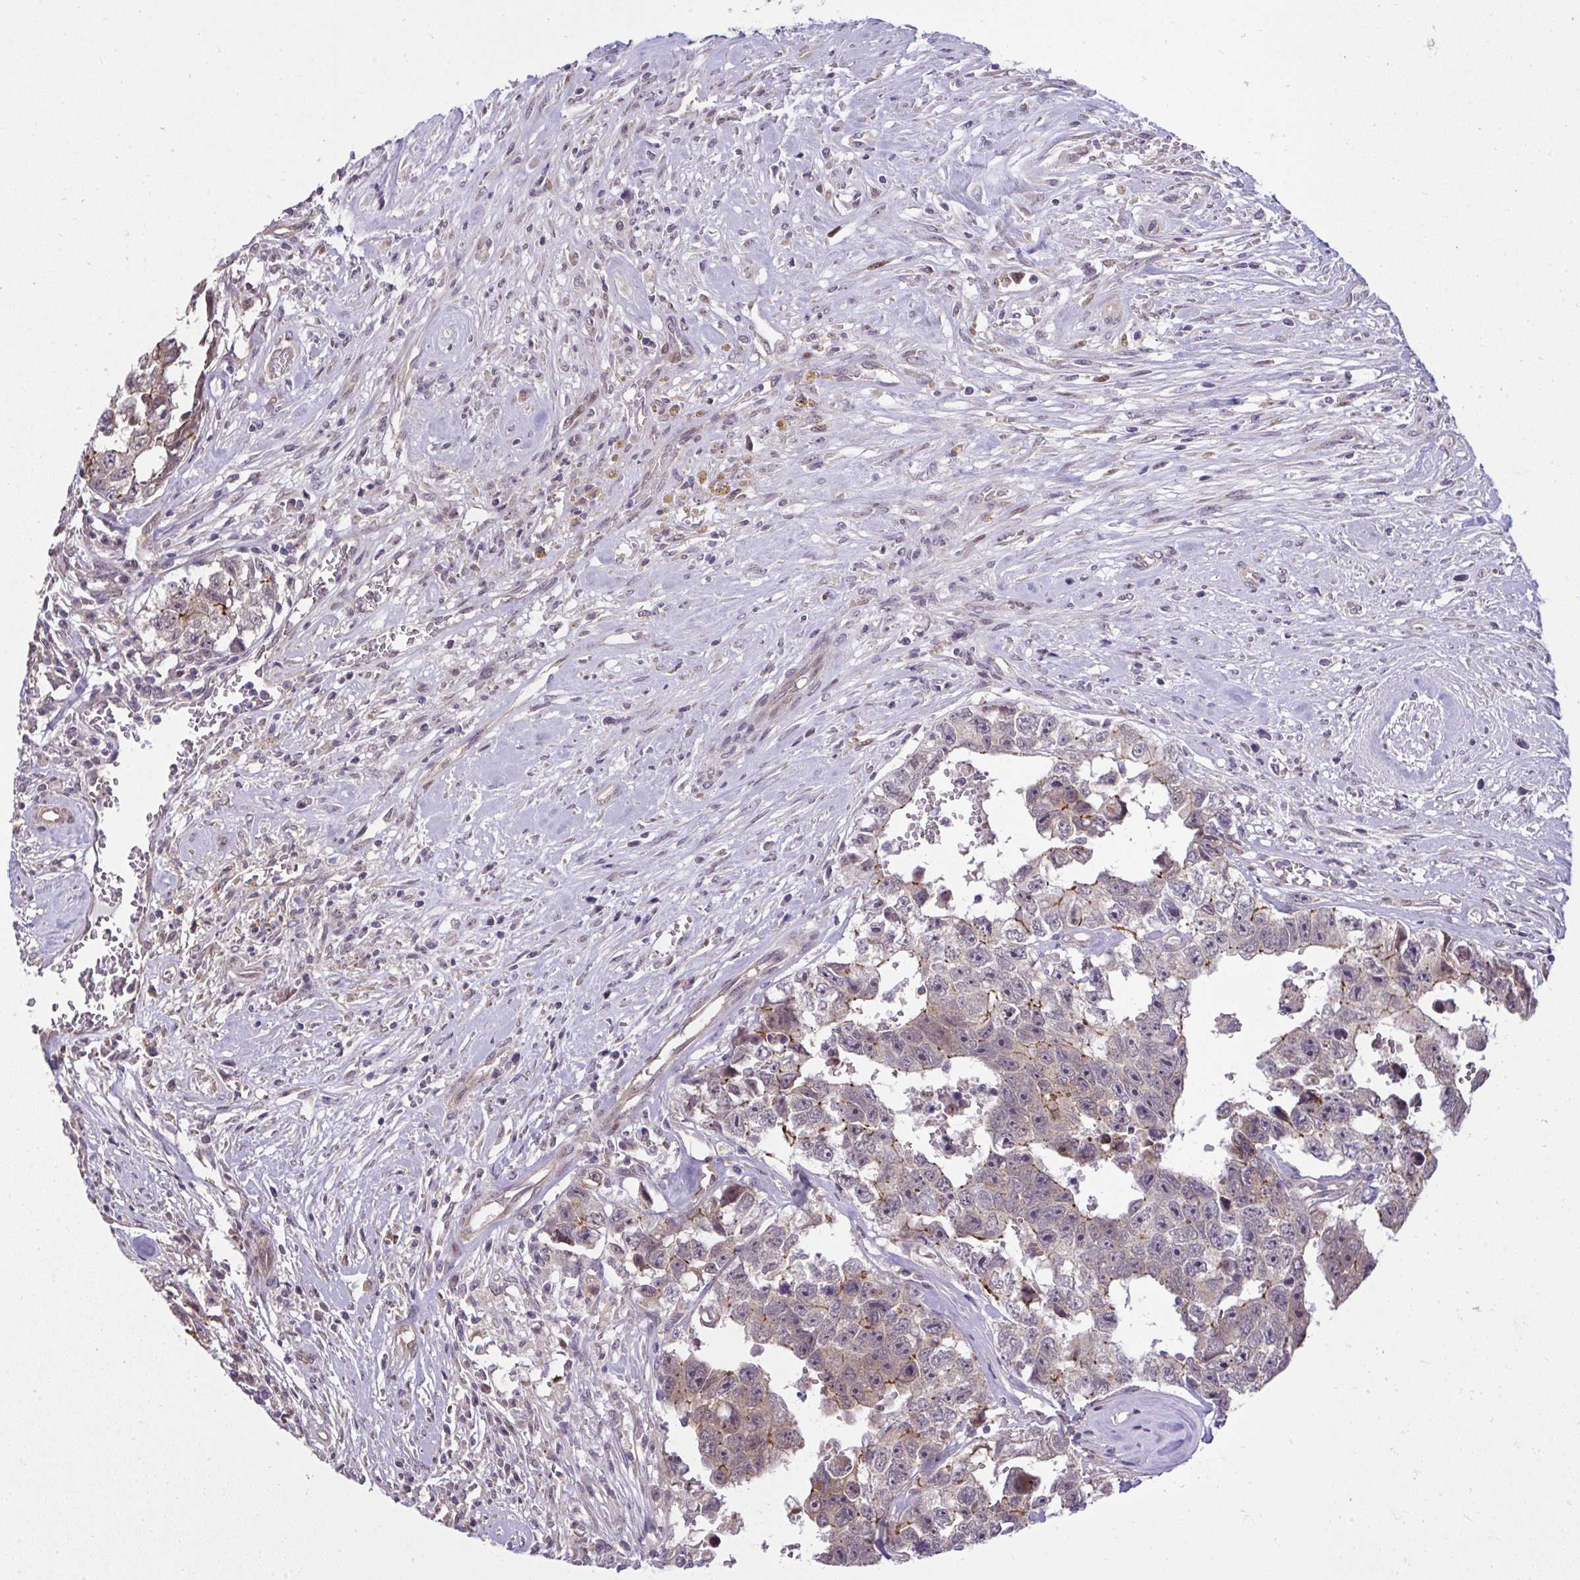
{"staining": {"intensity": "strong", "quantity": "<25%", "location": "cytoplasmic/membranous"}, "tissue": "testis cancer", "cell_type": "Tumor cells", "image_type": "cancer", "snomed": [{"axis": "morphology", "description": "Carcinoma, Embryonal, NOS"}, {"axis": "topography", "description": "Testis"}], "caption": "Tumor cells show strong cytoplasmic/membranous staining in approximately <25% of cells in testis embryonal carcinoma.", "gene": "RDH14", "patient": {"sex": "male", "age": 22}}